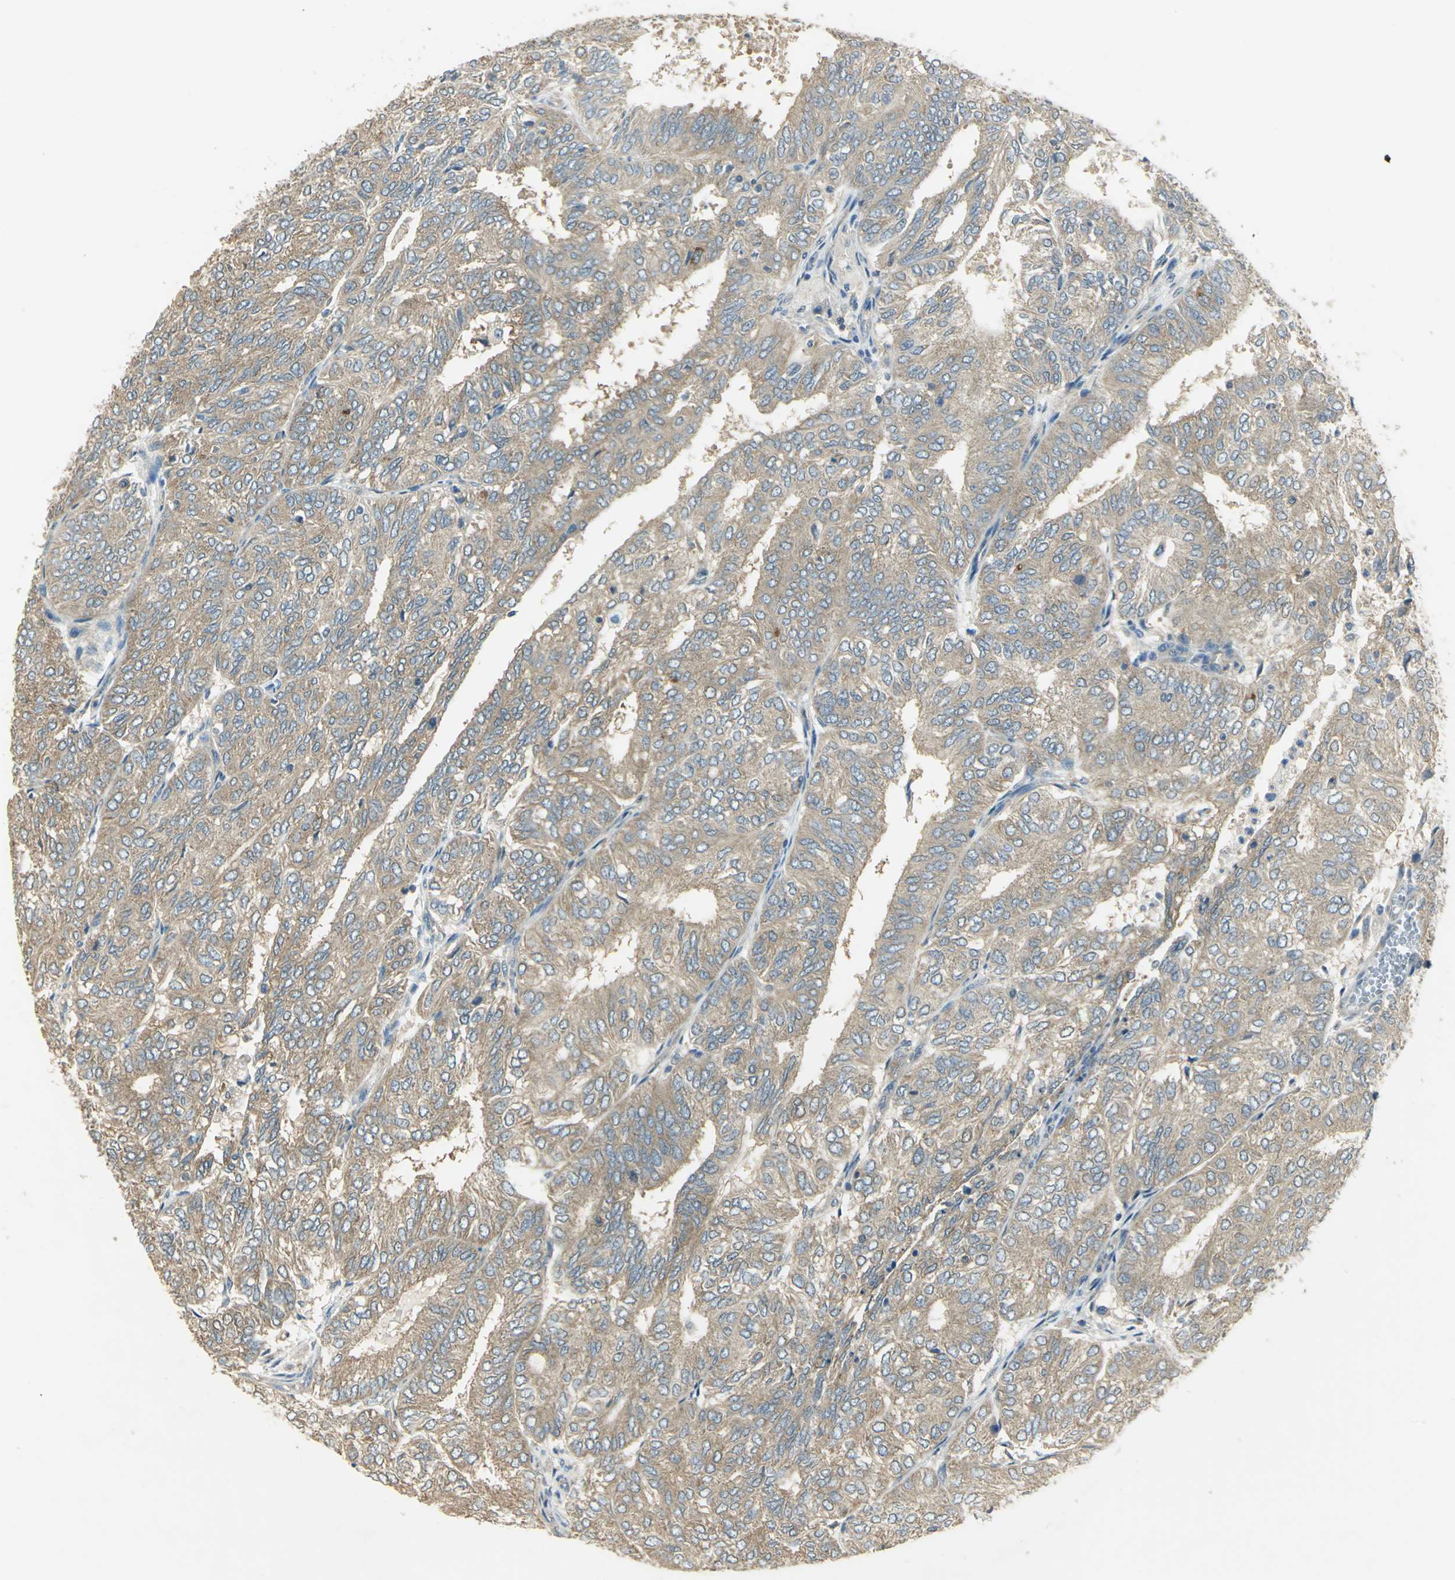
{"staining": {"intensity": "moderate", "quantity": ">75%", "location": "cytoplasmic/membranous"}, "tissue": "endometrial cancer", "cell_type": "Tumor cells", "image_type": "cancer", "snomed": [{"axis": "morphology", "description": "Adenocarcinoma, NOS"}, {"axis": "topography", "description": "Uterus"}], "caption": "Immunohistochemistry (IHC) image of neoplastic tissue: human endometrial cancer stained using IHC exhibits medium levels of moderate protein expression localized specifically in the cytoplasmic/membranous of tumor cells, appearing as a cytoplasmic/membranous brown color.", "gene": "SHC2", "patient": {"sex": "female", "age": 60}}